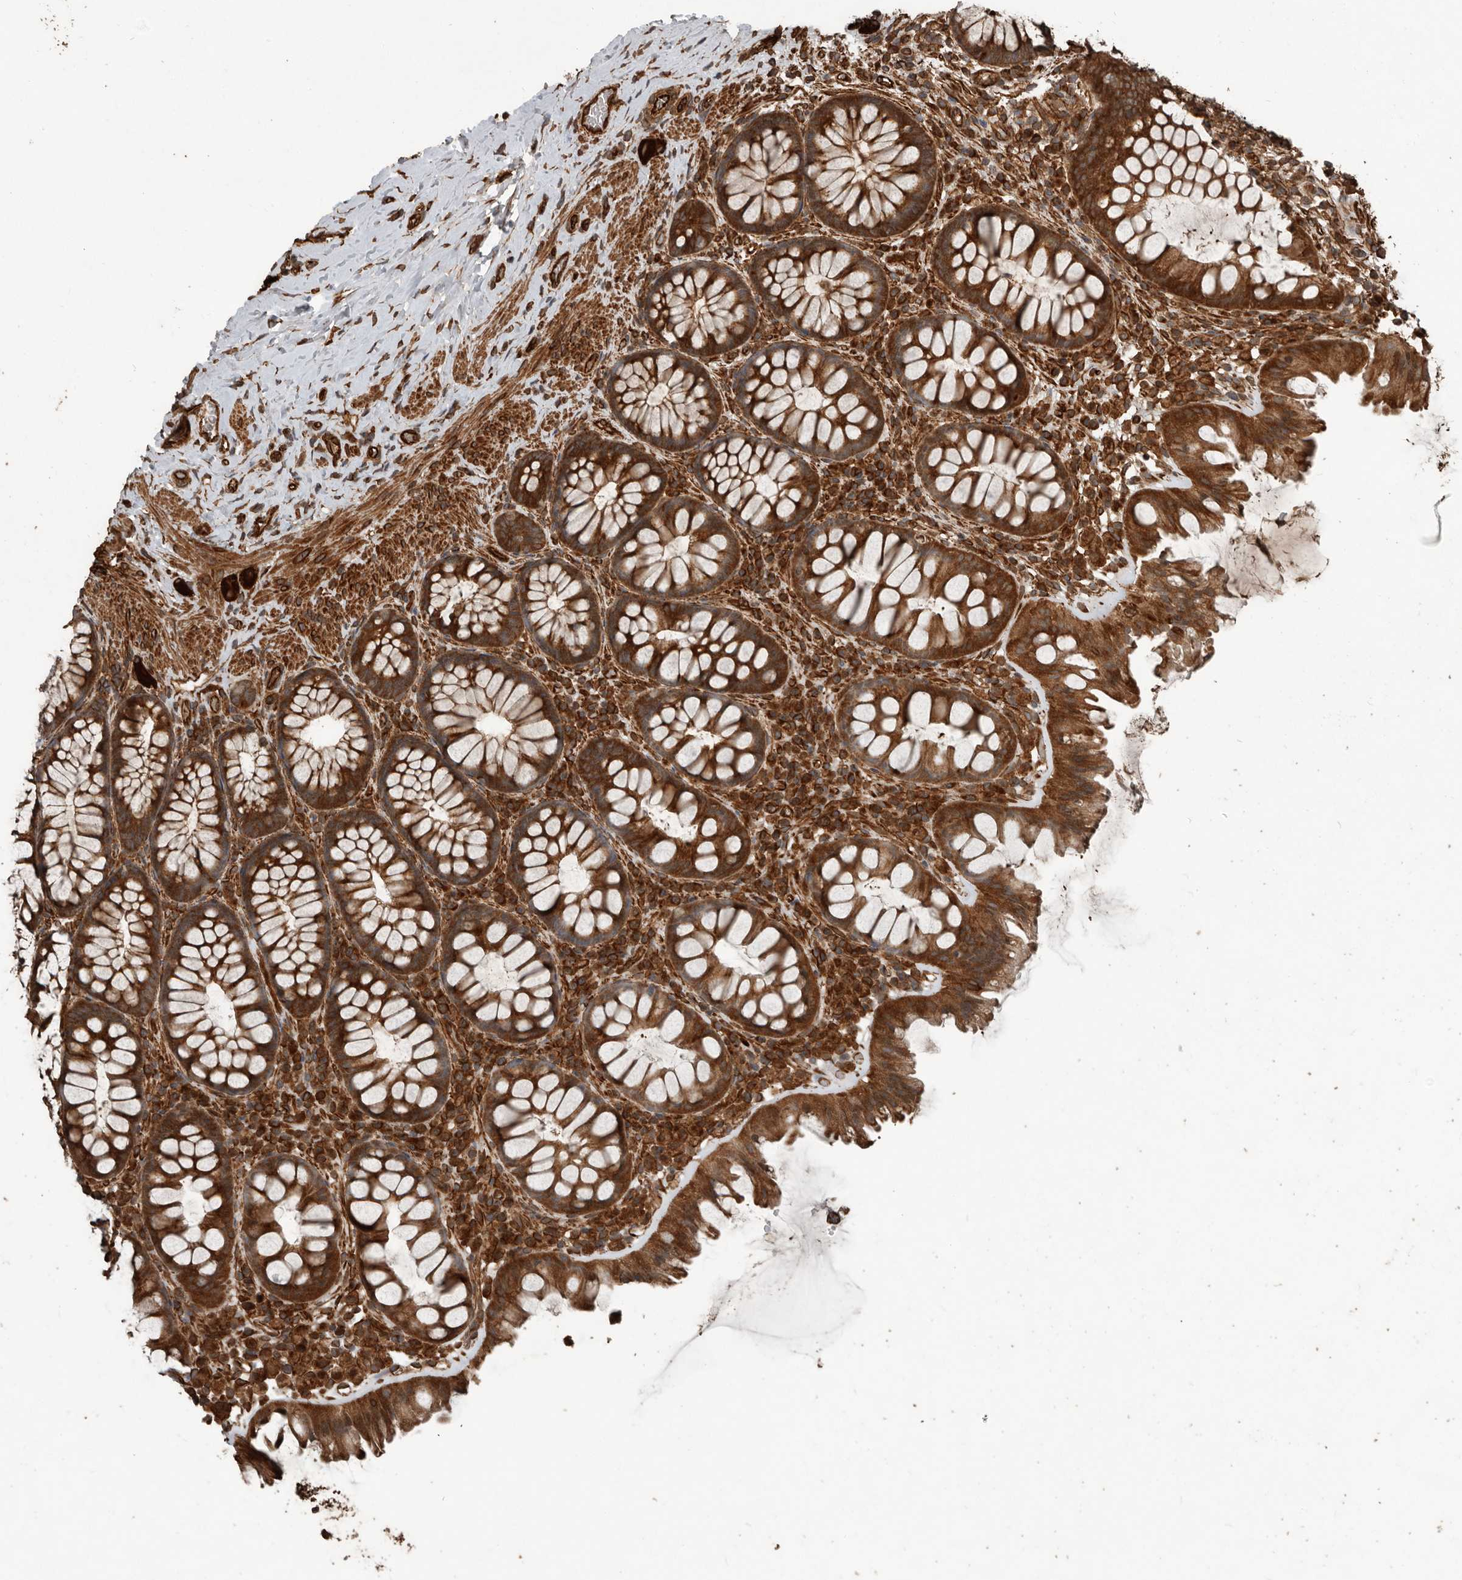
{"staining": {"intensity": "strong", "quantity": ">75%", "location": "cytoplasmic/membranous"}, "tissue": "colon", "cell_type": "Endothelial cells", "image_type": "normal", "snomed": [{"axis": "morphology", "description": "Normal tissue, NOS"}, {"axis": "topography", "description": "Colon"}], "caption": "Protein staining of unremarkable colon exhibits strong cytoplasmic/membranous expression in about >75% of endothelial cells. (IHC, brightfield microscopy, high magnification).", "gene": "YOD1", "patient": {"sex": "female", "age": 62}}